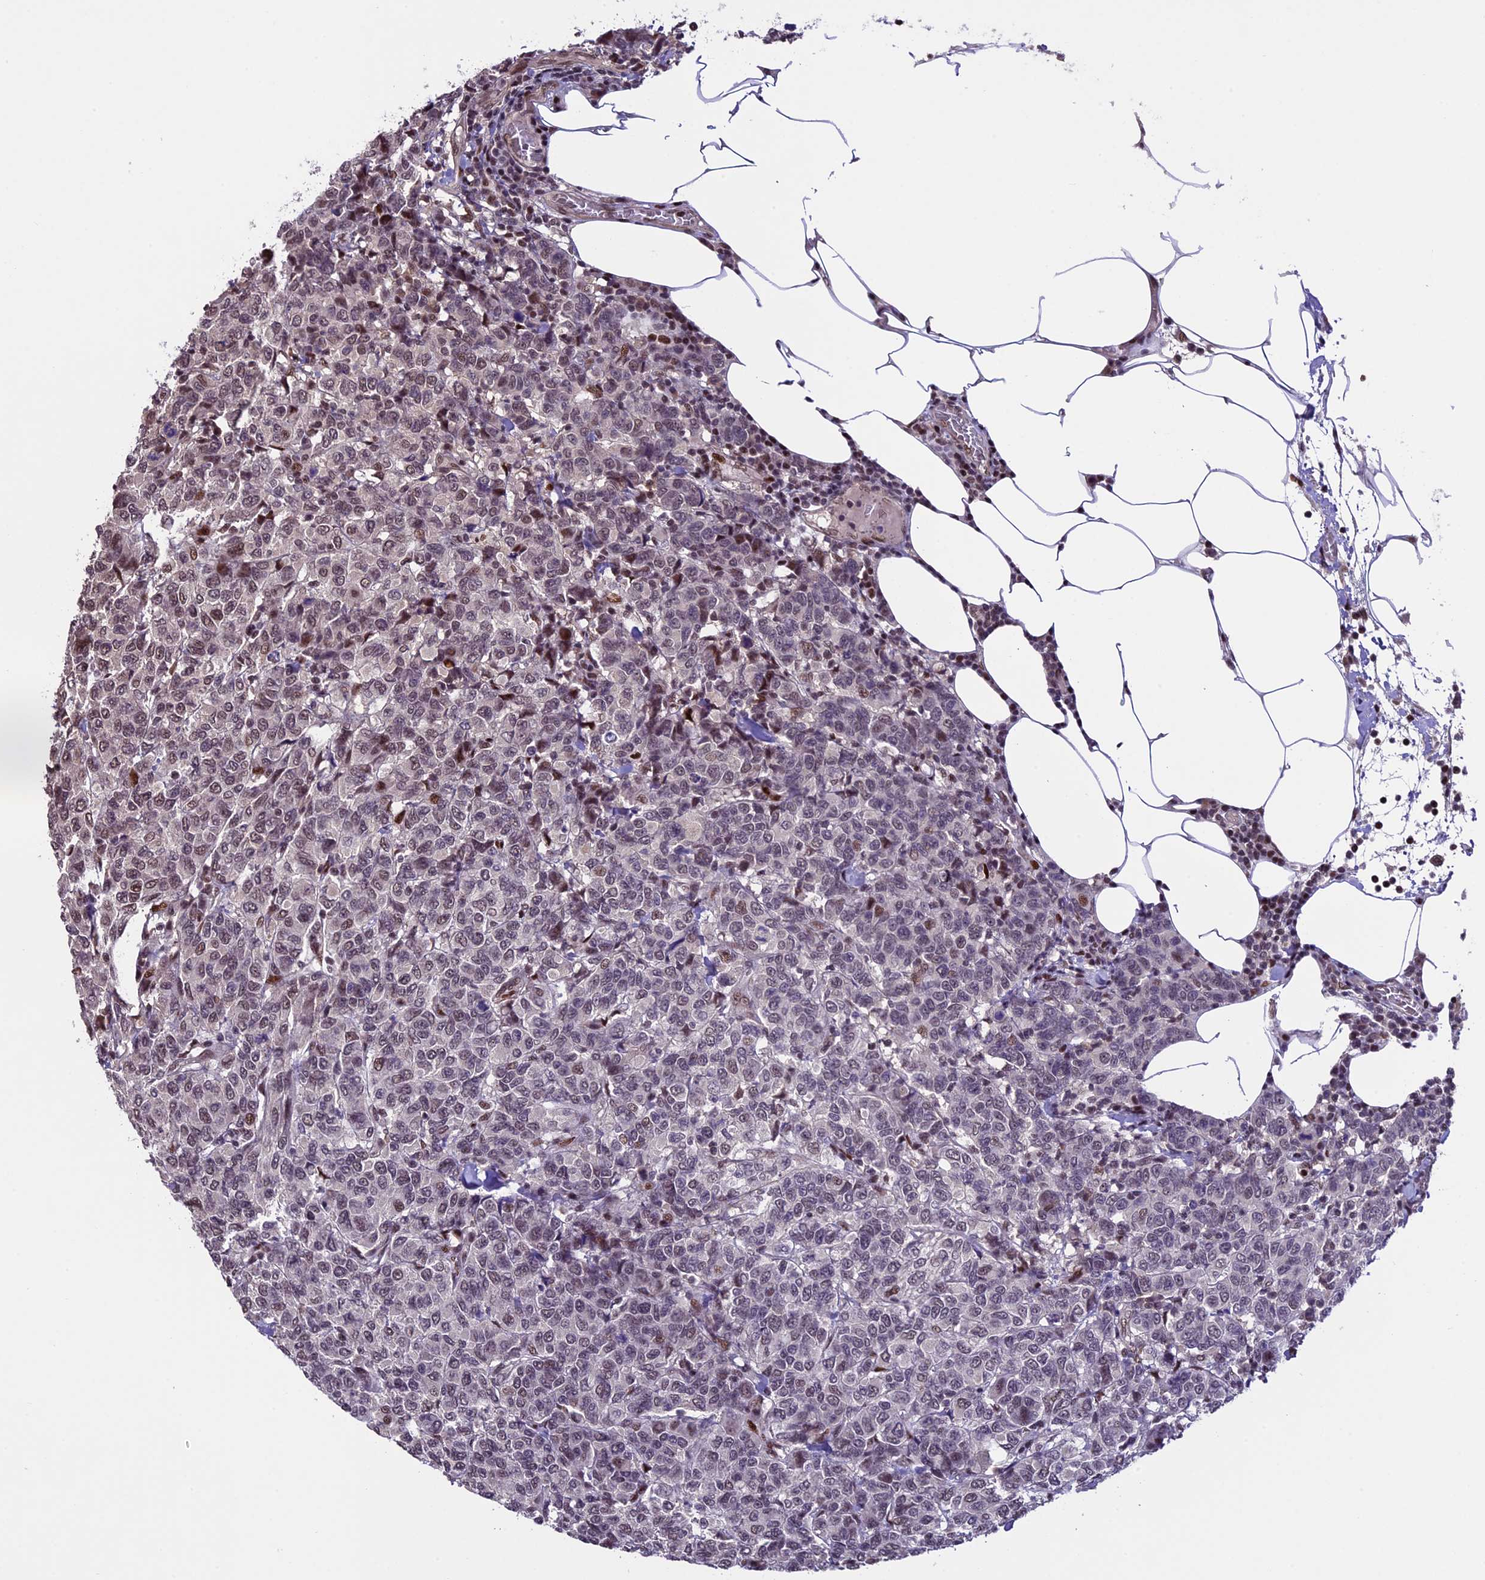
{"staining": {"intensity": "weak", "quantity": "25%-75%", "location": "nuclear"}, "tissue": "breast cancer", "cell_type": "Tumor cells", "image_type": "cancer", "snomed": [{"axis": "morphology", "description": "Duct carcinoma"}, {"axis": "topography", "description": "Breast"}], "caption": "Weak nuclear staining is present in approximately 25%-75% of tumor cells in intraductal carcinoma (breast). The protein is shown in brown color, while the nuclei are stained blue.", "gene": "TCP11L2", "patient": {"sex": "female", "age": 55}}